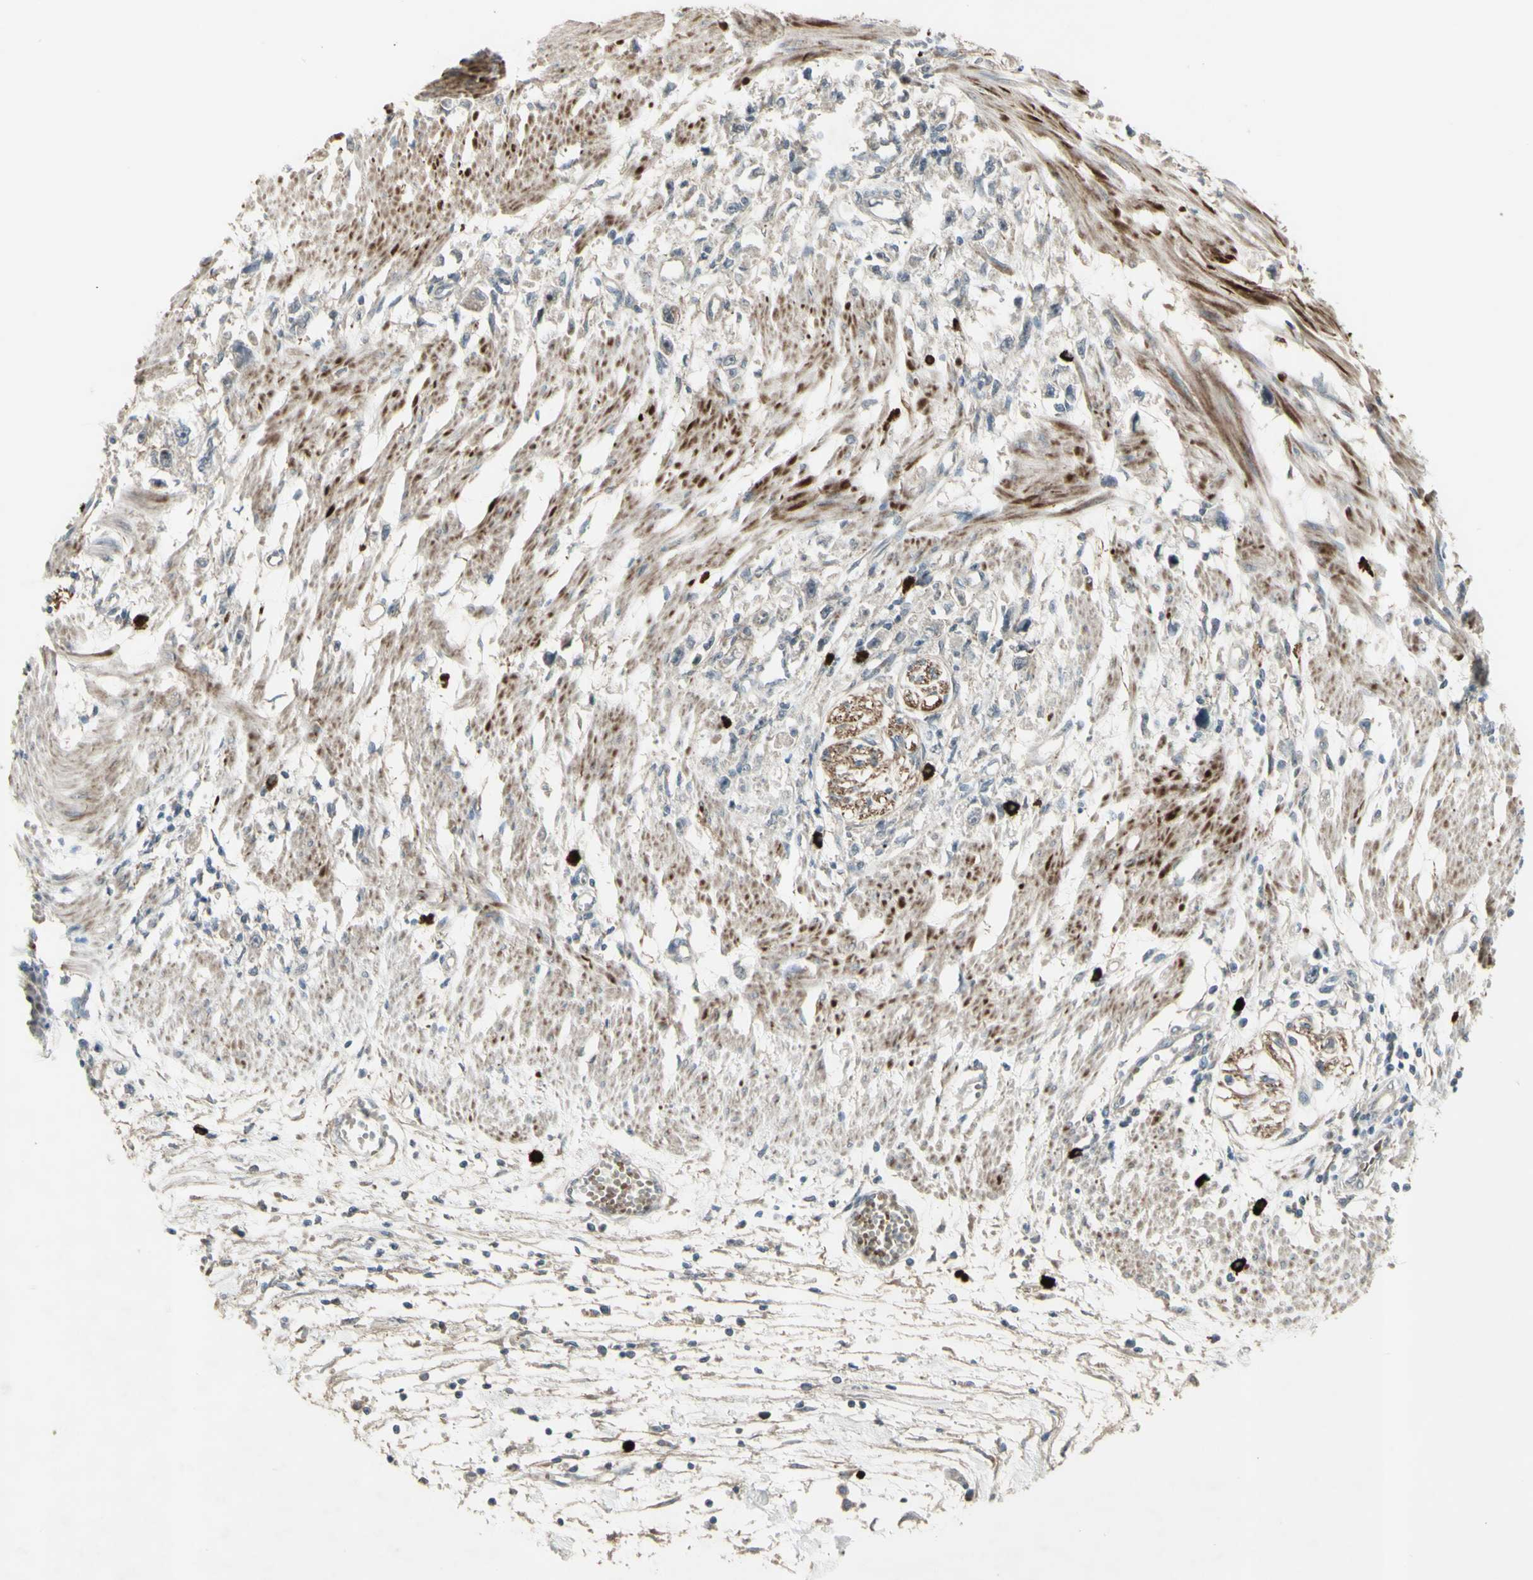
{"staining": {"intensity": "weak", "quantity": ">75%", "location": "cytoplasmic/membranous"}, "tissue": "stomach cancer", "cell_type": "Tumor cells", "image_type": "cancer", "snomed": [{"axis": "morphology", "description": "Adenocarcinoma, NOS"}, {"axis": "topography", "description": "Stomach"}], "caption": "This histopathology image exhibits immunohistochemistry (IHC) staining of human stomach cancer (adenocarcinoma), with low weak cytoplasmic/membranous expression in about >75% of tumor cells.", "gene": "GRAMD1B", "patient": {"sex": "female", "age": 59}}